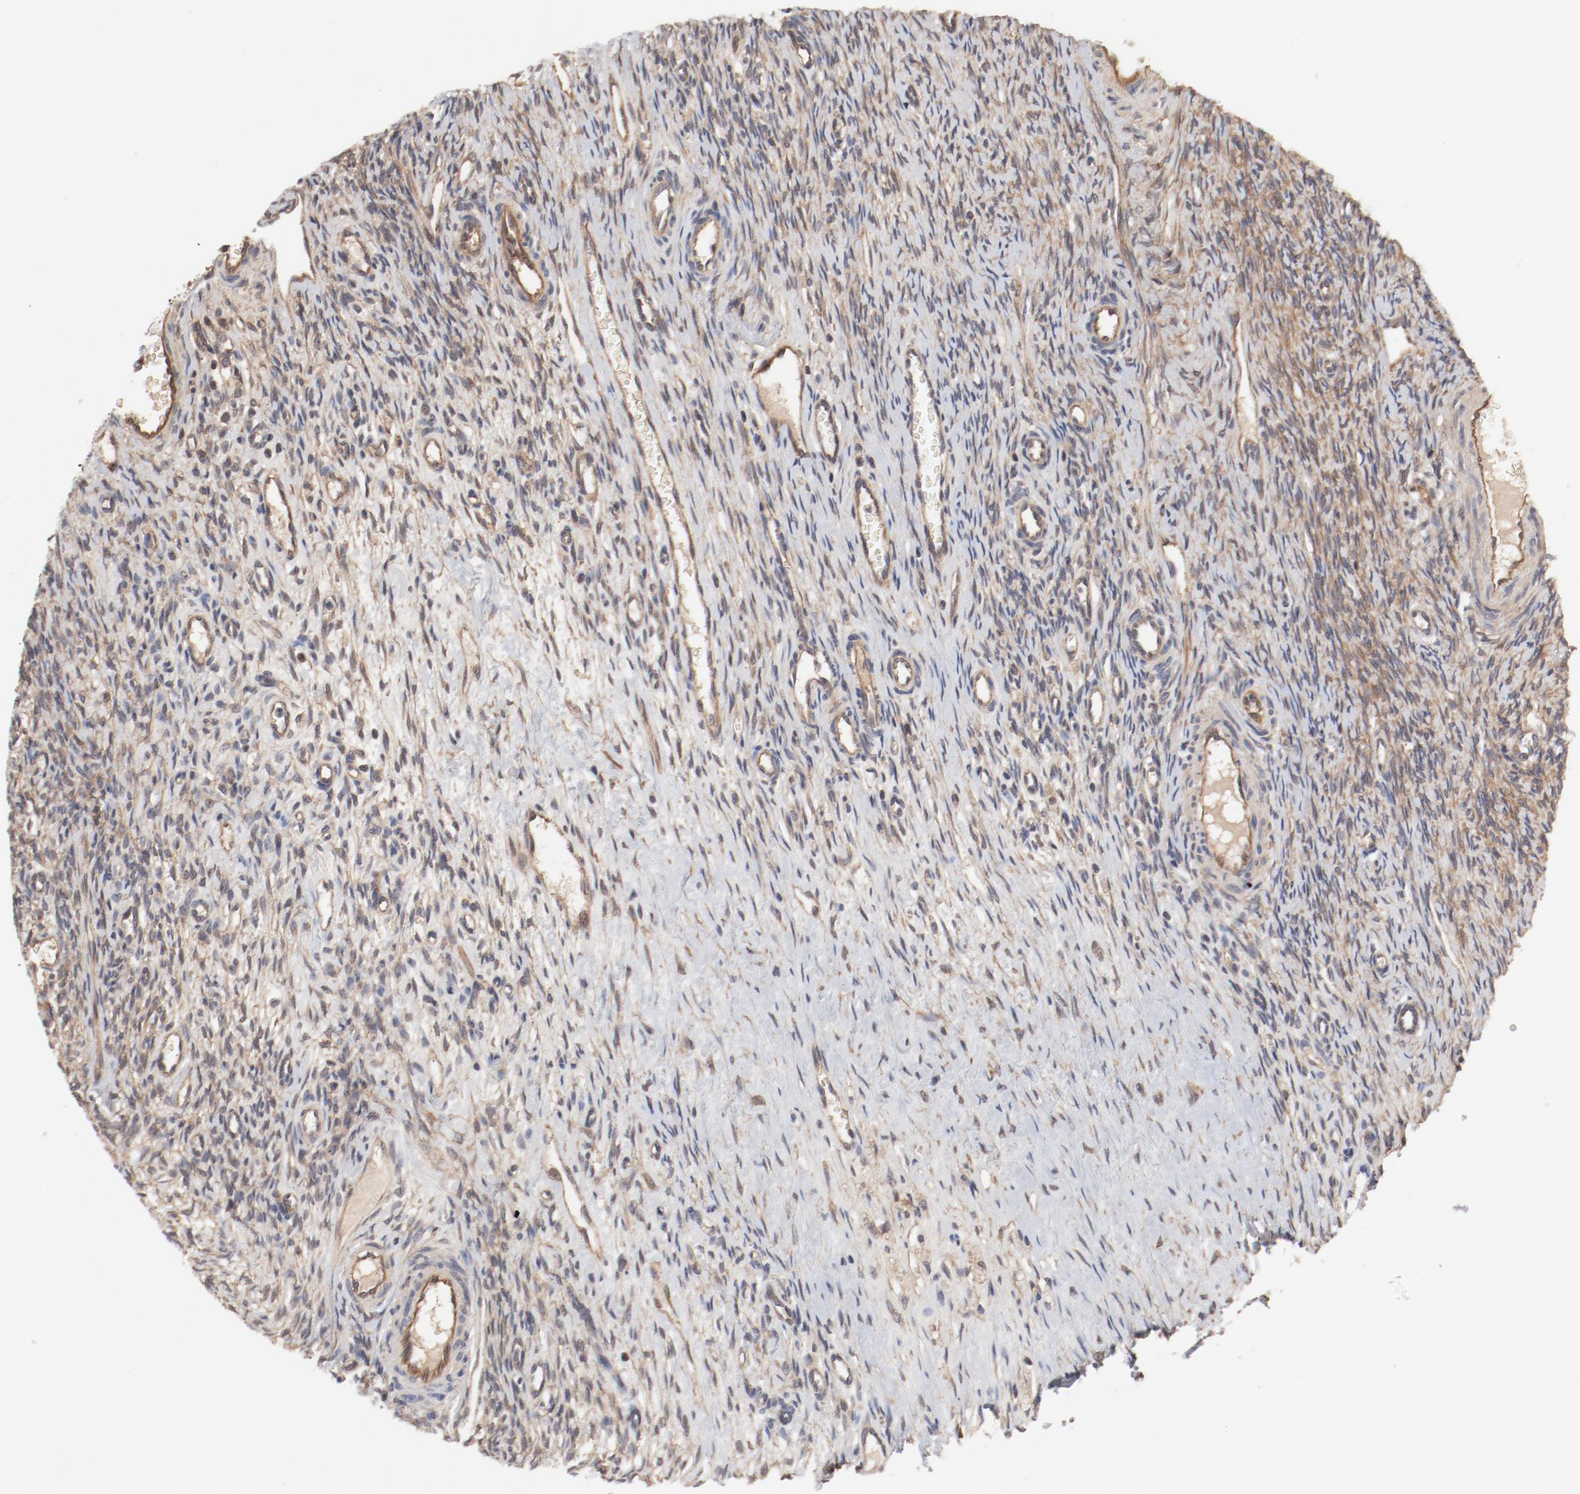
{"staining": {"intensity": "negative", "quantity": "none", "location": "none"}, "tissue": "ovary", "cell_type": "Ovarian stroma cells", "image_type": "normal", "snomed": [{"axis": "morphology", "description": "Normal tissue, NOS"}, {"axis": "topography", "description": "Ovary"}], "caption": "An image of human ovary is negative for staining in ovarian stroma cells. (IHC, brightfield microscopy, high magnification).", "gene": "PITPNM2", "patient": {"sex": "female", "age": 33}}